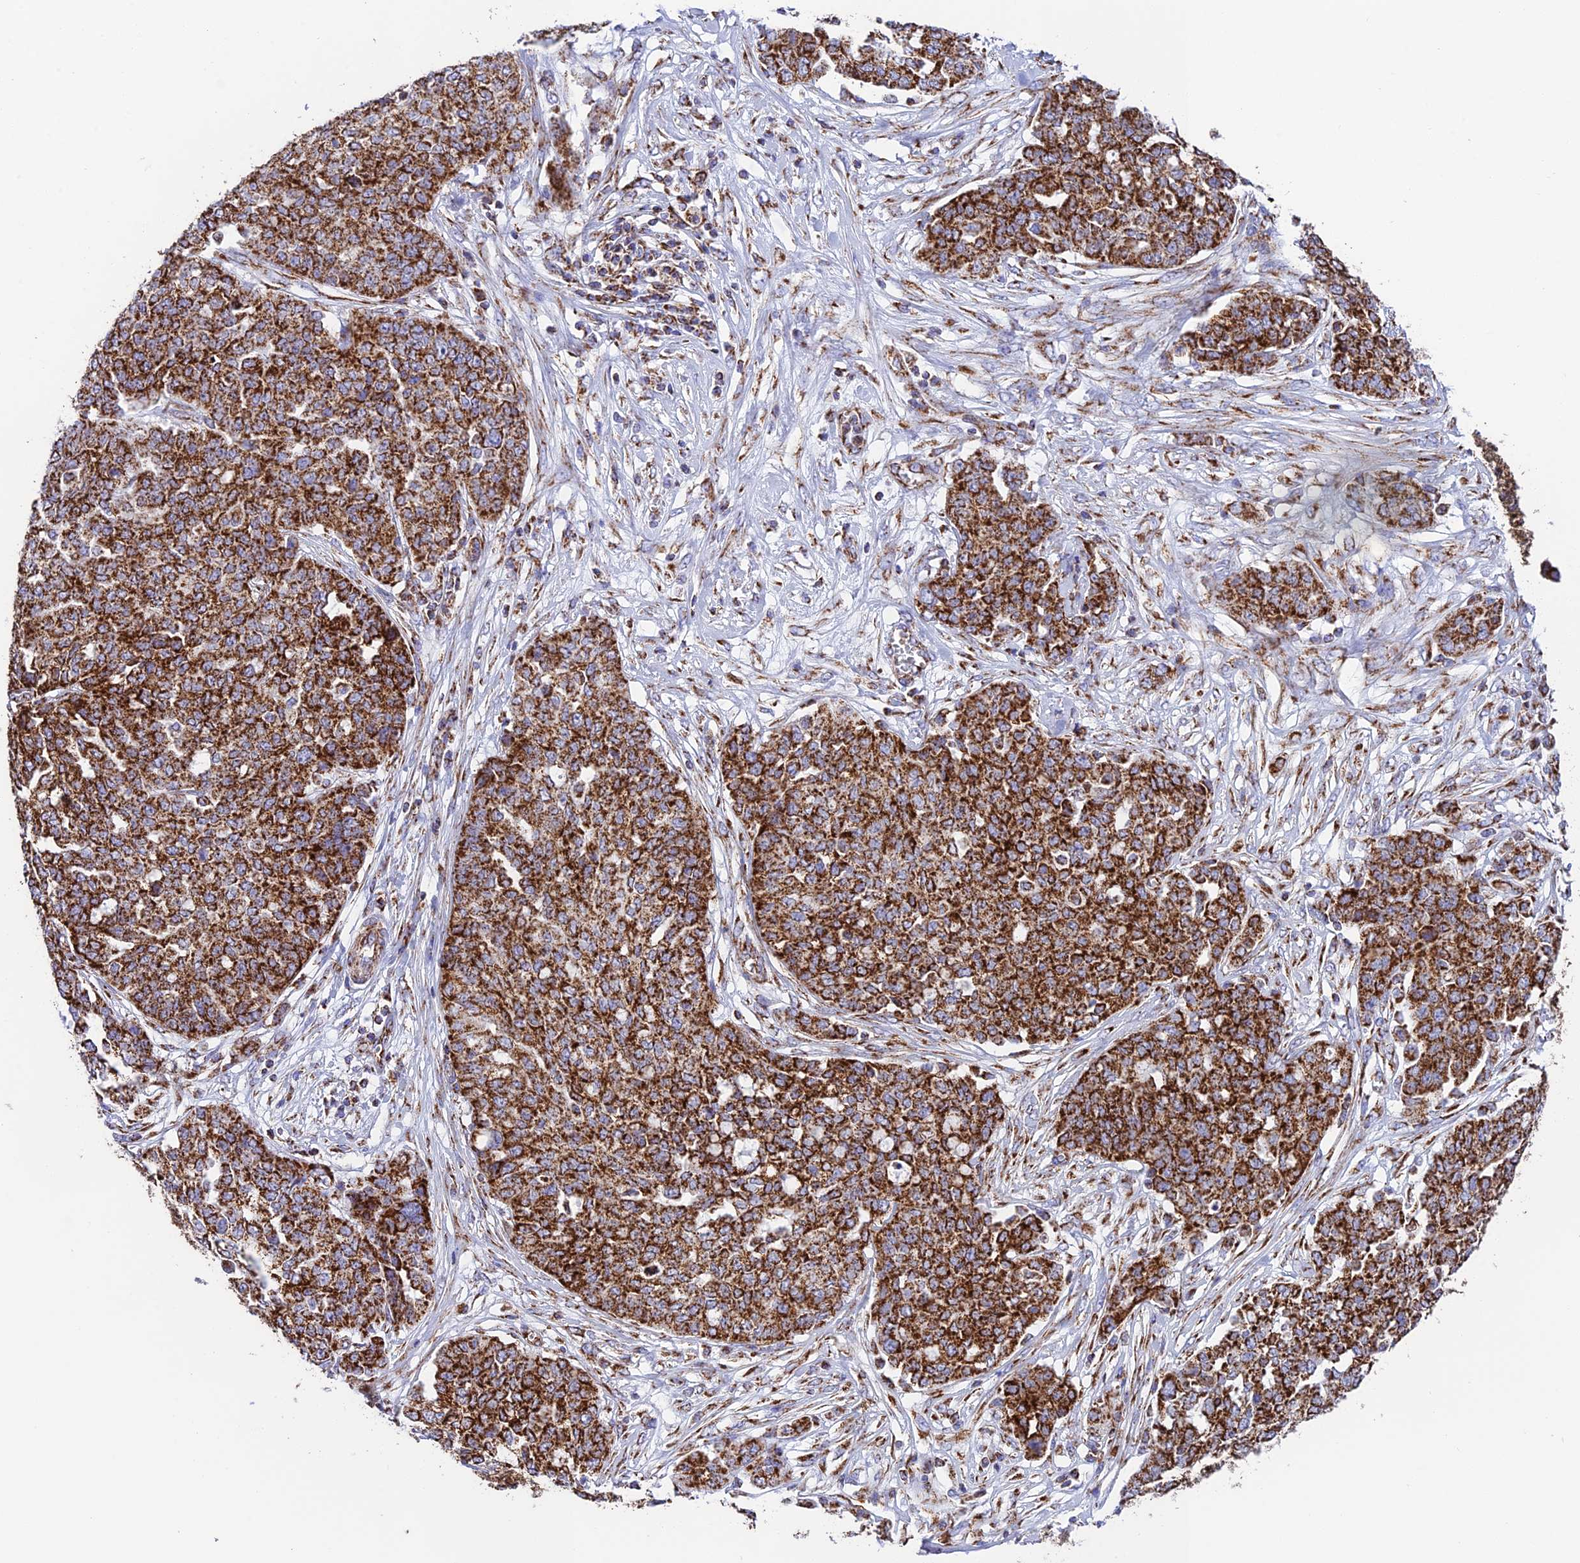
{"staining": {"intensity": "strong", "quantity": ">75%", "location": "cytoplasmic/membranous"}, "tissue": "ovarian cancer", "cell_type": "Tumor cells", "image_type": "cancer", "snomed": [{"axis": "morphology", "description": "Cystadenocarcinoma, serous, NOS"}, {"axis": "topography", "description": "Soft tissue"}, {"axis": "topography", "description": "Ovary"}], "caption": "Ovarian cancer (serous cystadenocarcinoma) tissue displays strong cytoplasmic/membranous positivity in about >75% of tumor cells, visualized by immunohistochemistry. Using DAB (3,3'-diaminobenzidine) (brown) and hematoxylin (blue) stains, captured at high magnification using brightfield microscopy.", "gene": "CHCHD3", "patient": {"sex": "female", "age": 57}}